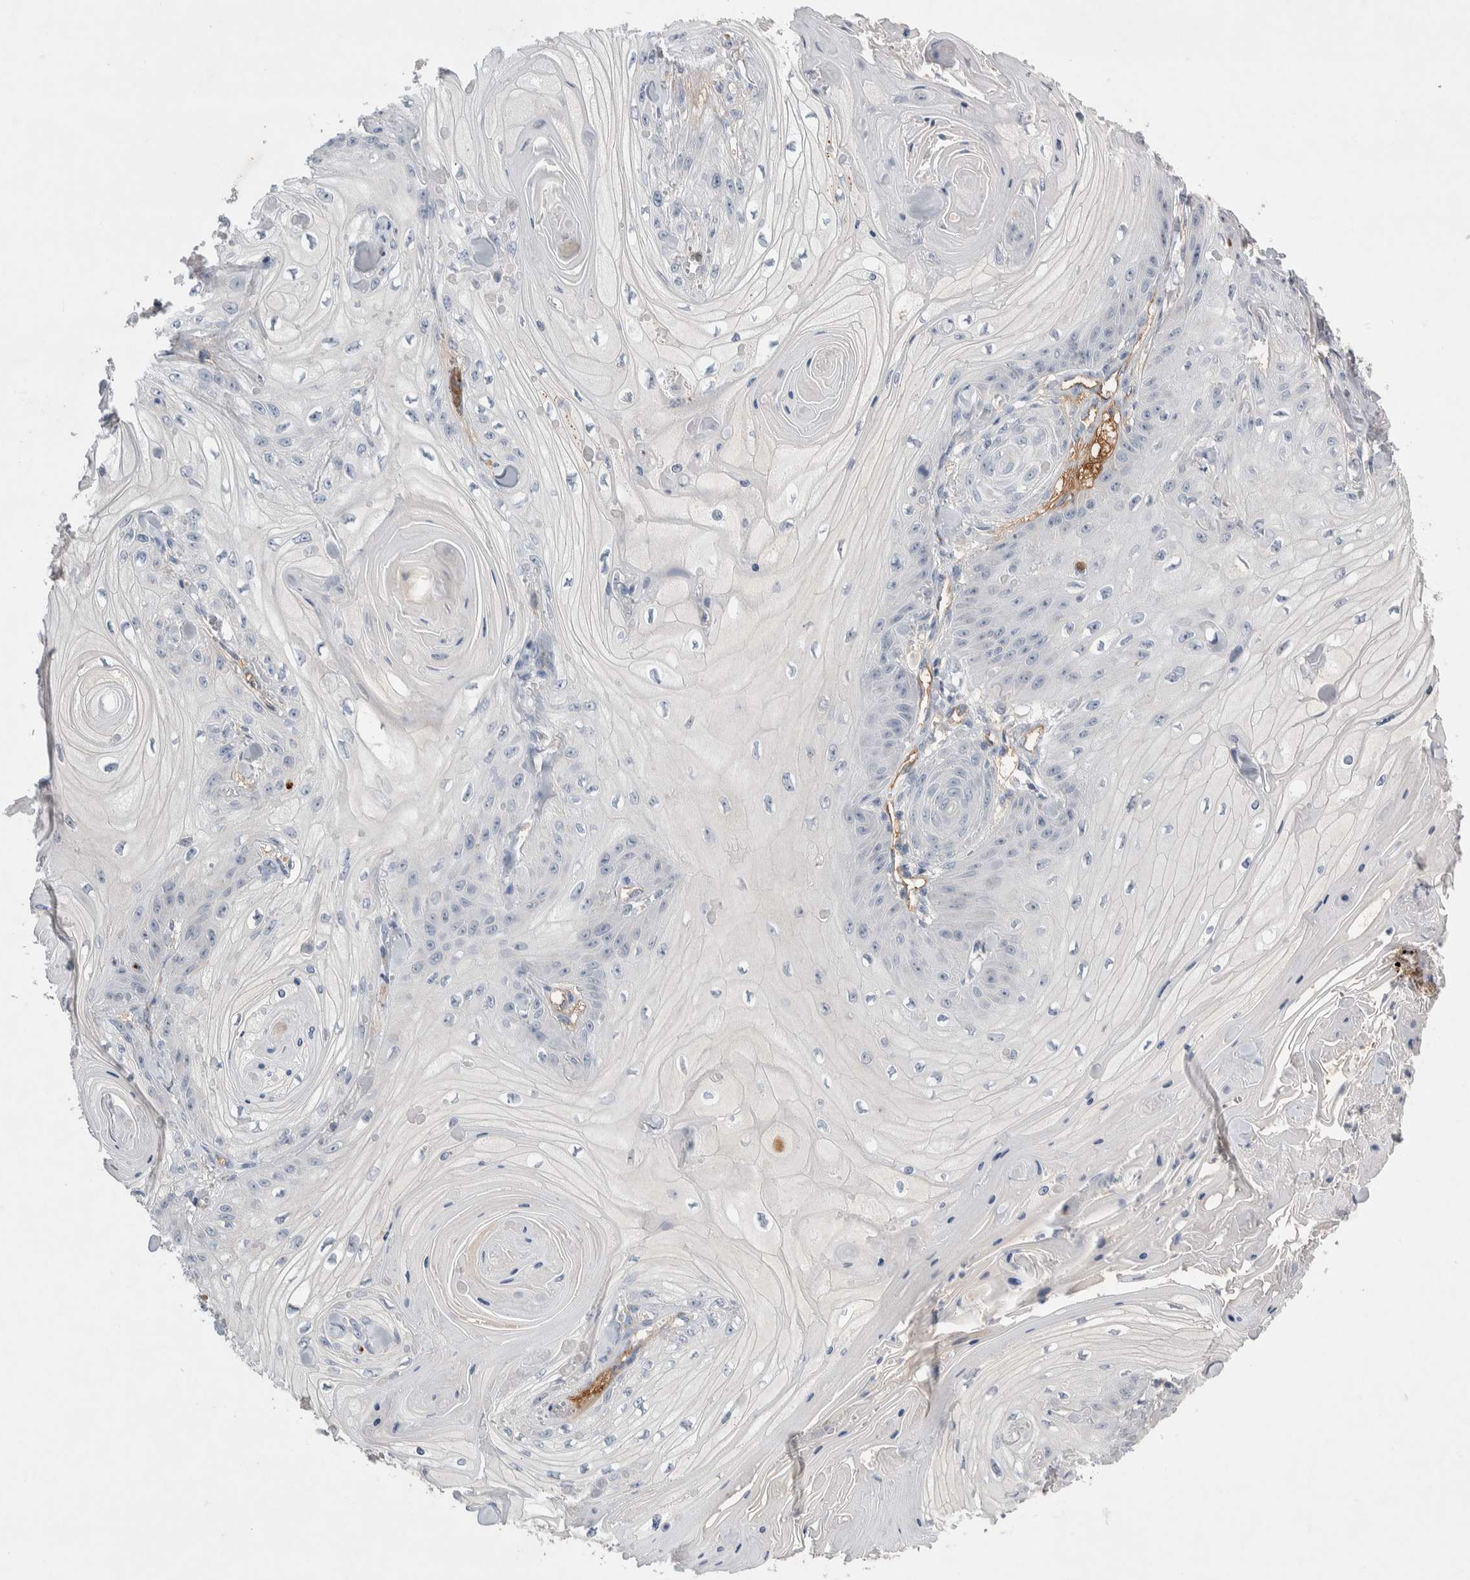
{"staining": {"intensity": "negative", "quantity": "none", "location": "none"}, "tissue": "skin cancer", "cell_type": "Tumor cells", "image_type": "cancer", "snomed": [{"axis": "morphology", "description": "Squamous cell carcinoma, NOS"}, {"axis": "topography", "description": "Skin"}], "caption": "Immunohistochemical staining of skin cancer exhibits no significant positivity in tumor cells. (DAB IHC, high magnification).", "gene": "CEP131", "patient": {"sex": "male", "age": 74}}